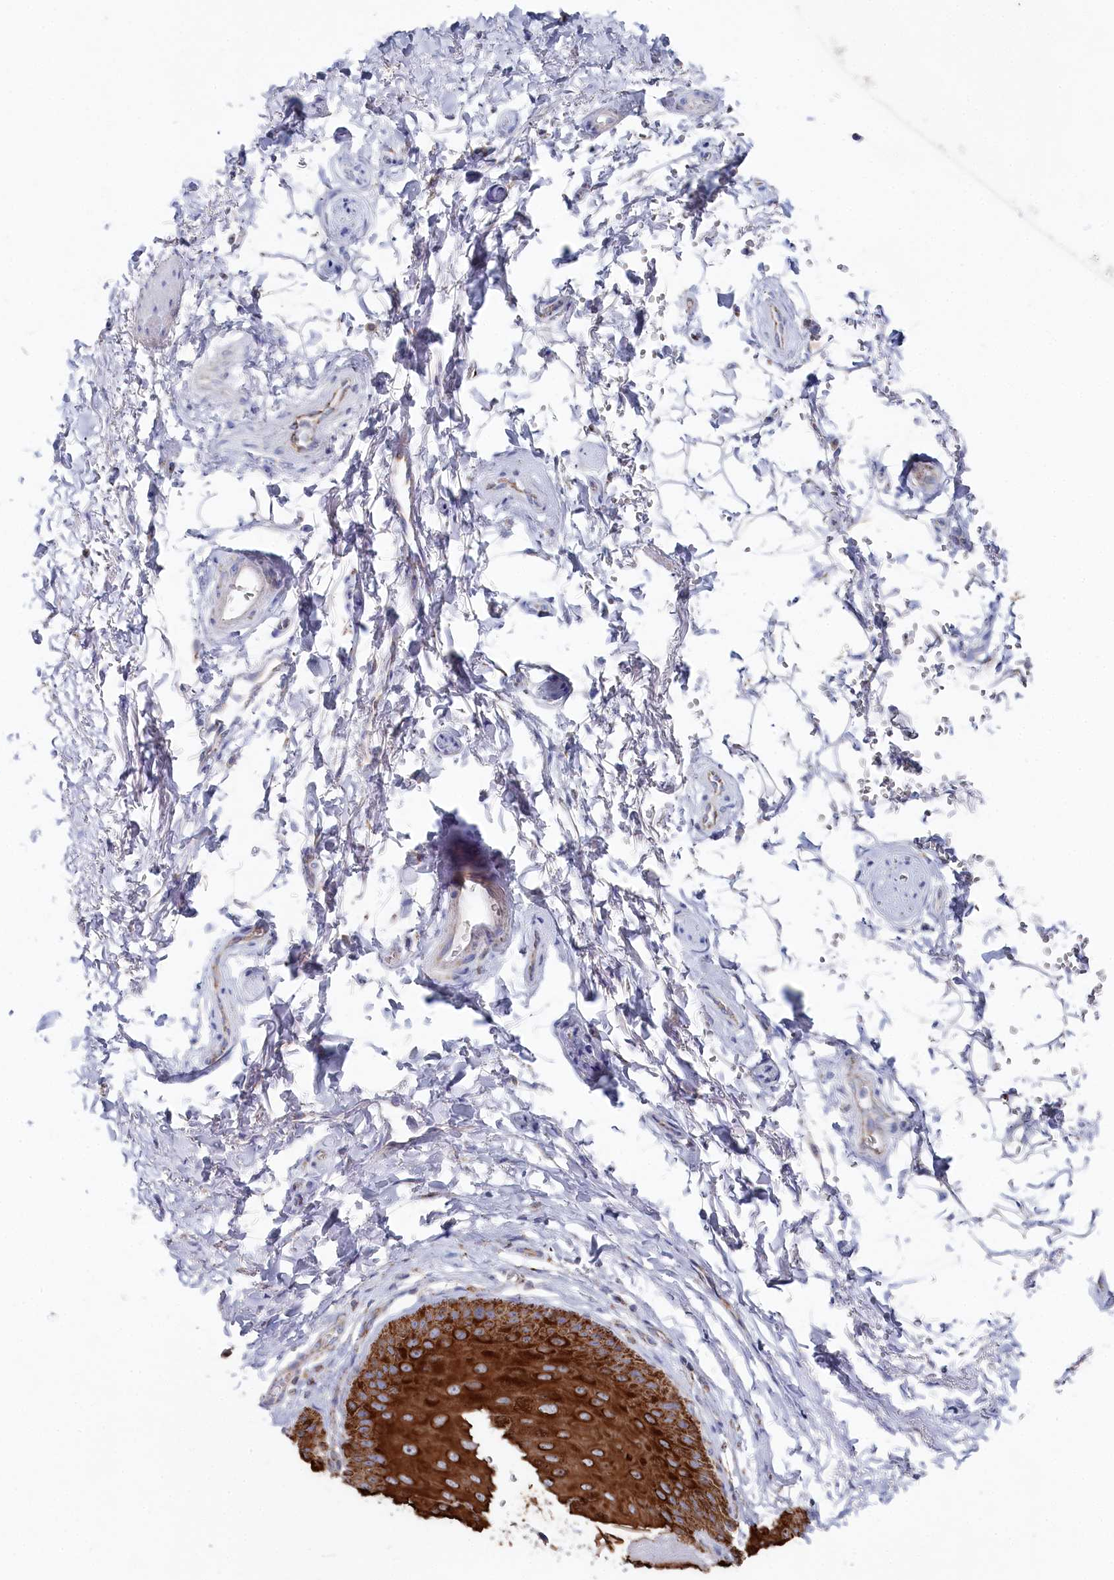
{"staining": {"intensity": "strong", "quantity": ">75%", "location": "cytoplasmic/membranous"}, "tissue": "skin", "cell_type": "Epidermal cells", "image_type": "normal", "snomed": [{"axis": "morphology", "description": "Normal tissue, NOS"}, {"axis": "topography", "description": "Anal"}], "caption": "Normal skin was stained to show a protein in brown. There is high levels of strong cytoplasmic/membranous staining in about >75% of epidermal cells. (Stains: DAB (3,3'-diaminobenzidine) in brown, nuclei in blue, Microscopy: brightfield microscopy at high magnification).", "gene": "GLS2", "patient": {"sex": "male", "age": 44}}